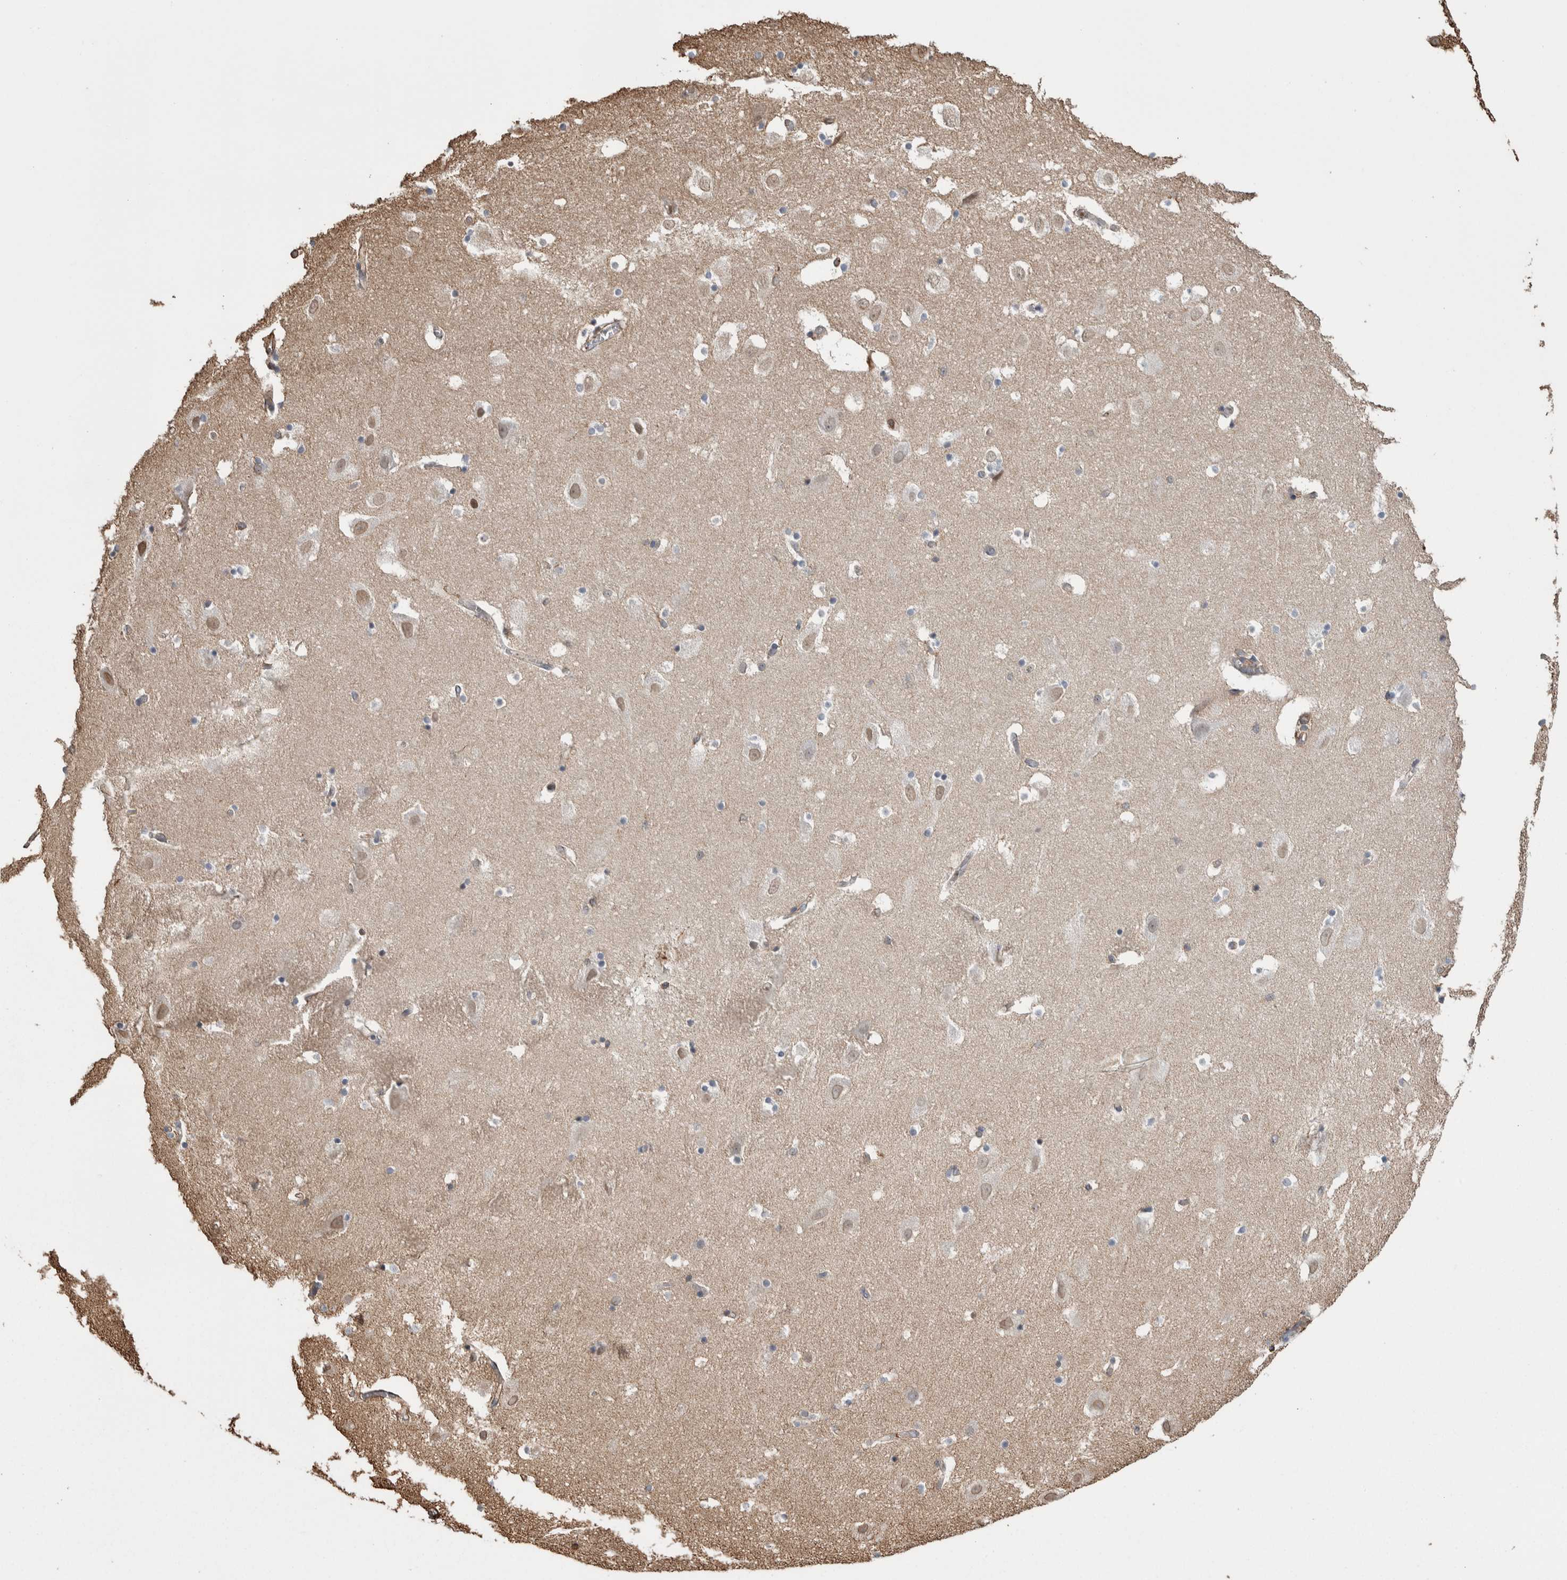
{"staining": {"intensity": "weak", "quantity": "<25%", "location": "cytoplasmic/membranous"}, "tissue": "hippocampus", "cell_type": "Glial cells", "image_type": "normal", "snomed": [{"axis": "morphology", "description": "Normal tissue, NOS"}, {"axis": "topography", "description": "Hippocampus"}], "caption": "This is an IHC image of normal human hippocampus. There is no positivity in glial cells.", "gene": "ENPP2", "patient": {"sex": "male", "age": 45}}